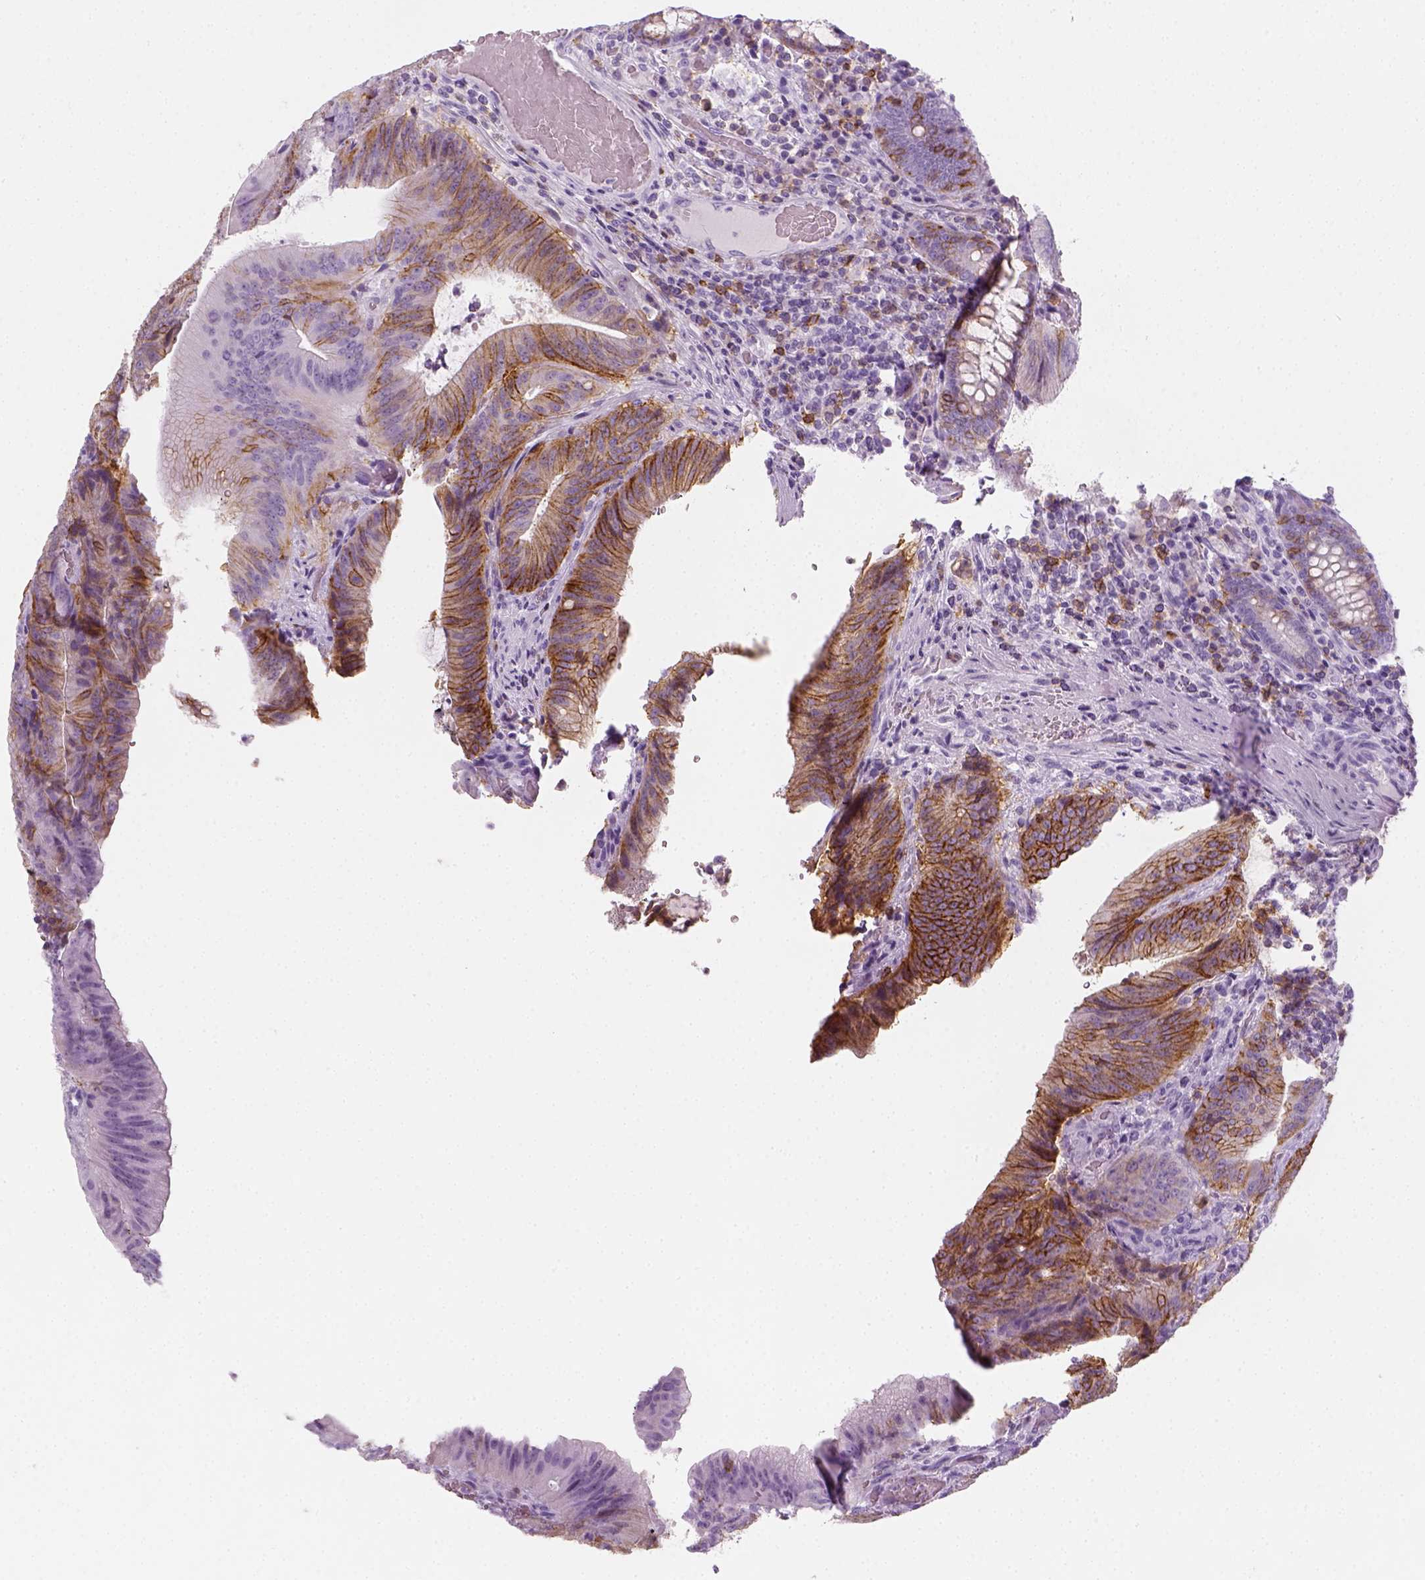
{"staining": {"intensity": "moderate", "quantity": ">75%", "location": "cytoplasmic/membranous"}, "tissue": "colorectal cancer", "cell_type": "Tumor cells", "image_type": "cancer", "snomed": [{"axis": "morphology", "description": "Adenocarcinoma, NOS"}, {"axis": "topography", "description": "Colon"}], "caption": "Colorectal adenocarcinoma stained for a protein reveals moderate cytoplasmic/membranous positivity in tumor cells.", "gene": "AQP3", "patient": {"sex": "female", "age": 43}}